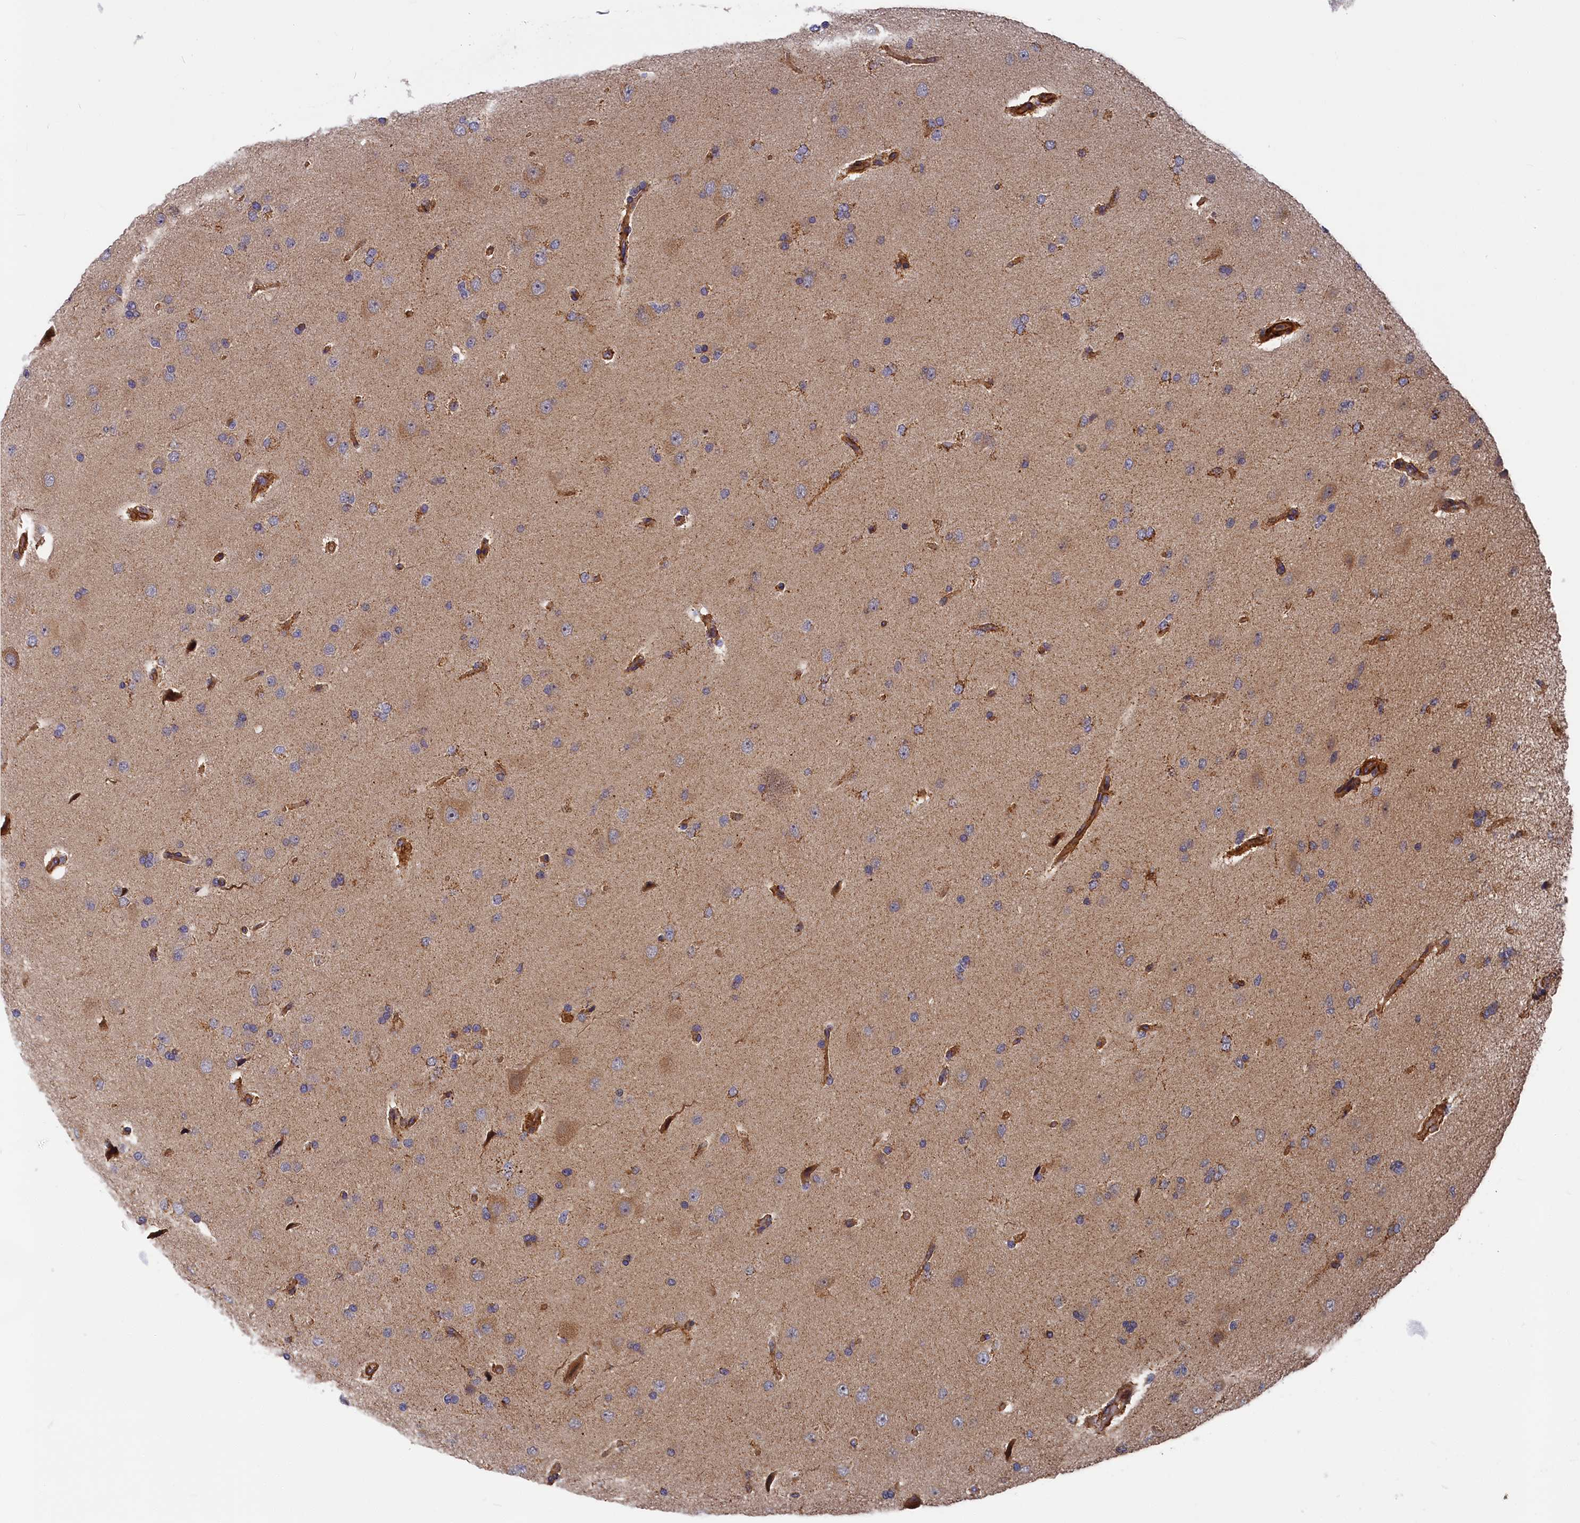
{"staining": {"intensity": "negative", "quantity": "none", "location": "none"}, "tissue": "glioma", "cell_type": "Tumor cells", "image_type": "cancer", "snomed": [{"axis": "morphology", "description": "Glioma, malignant, High grade"}, {"axis": "topography", "description": "Brain"}], "caption": "Protein analysis of glioma demonstrates no significant staining in tumor cells.", "gene": "LDHD", "patient": {"sex": "male", "age": 72}}